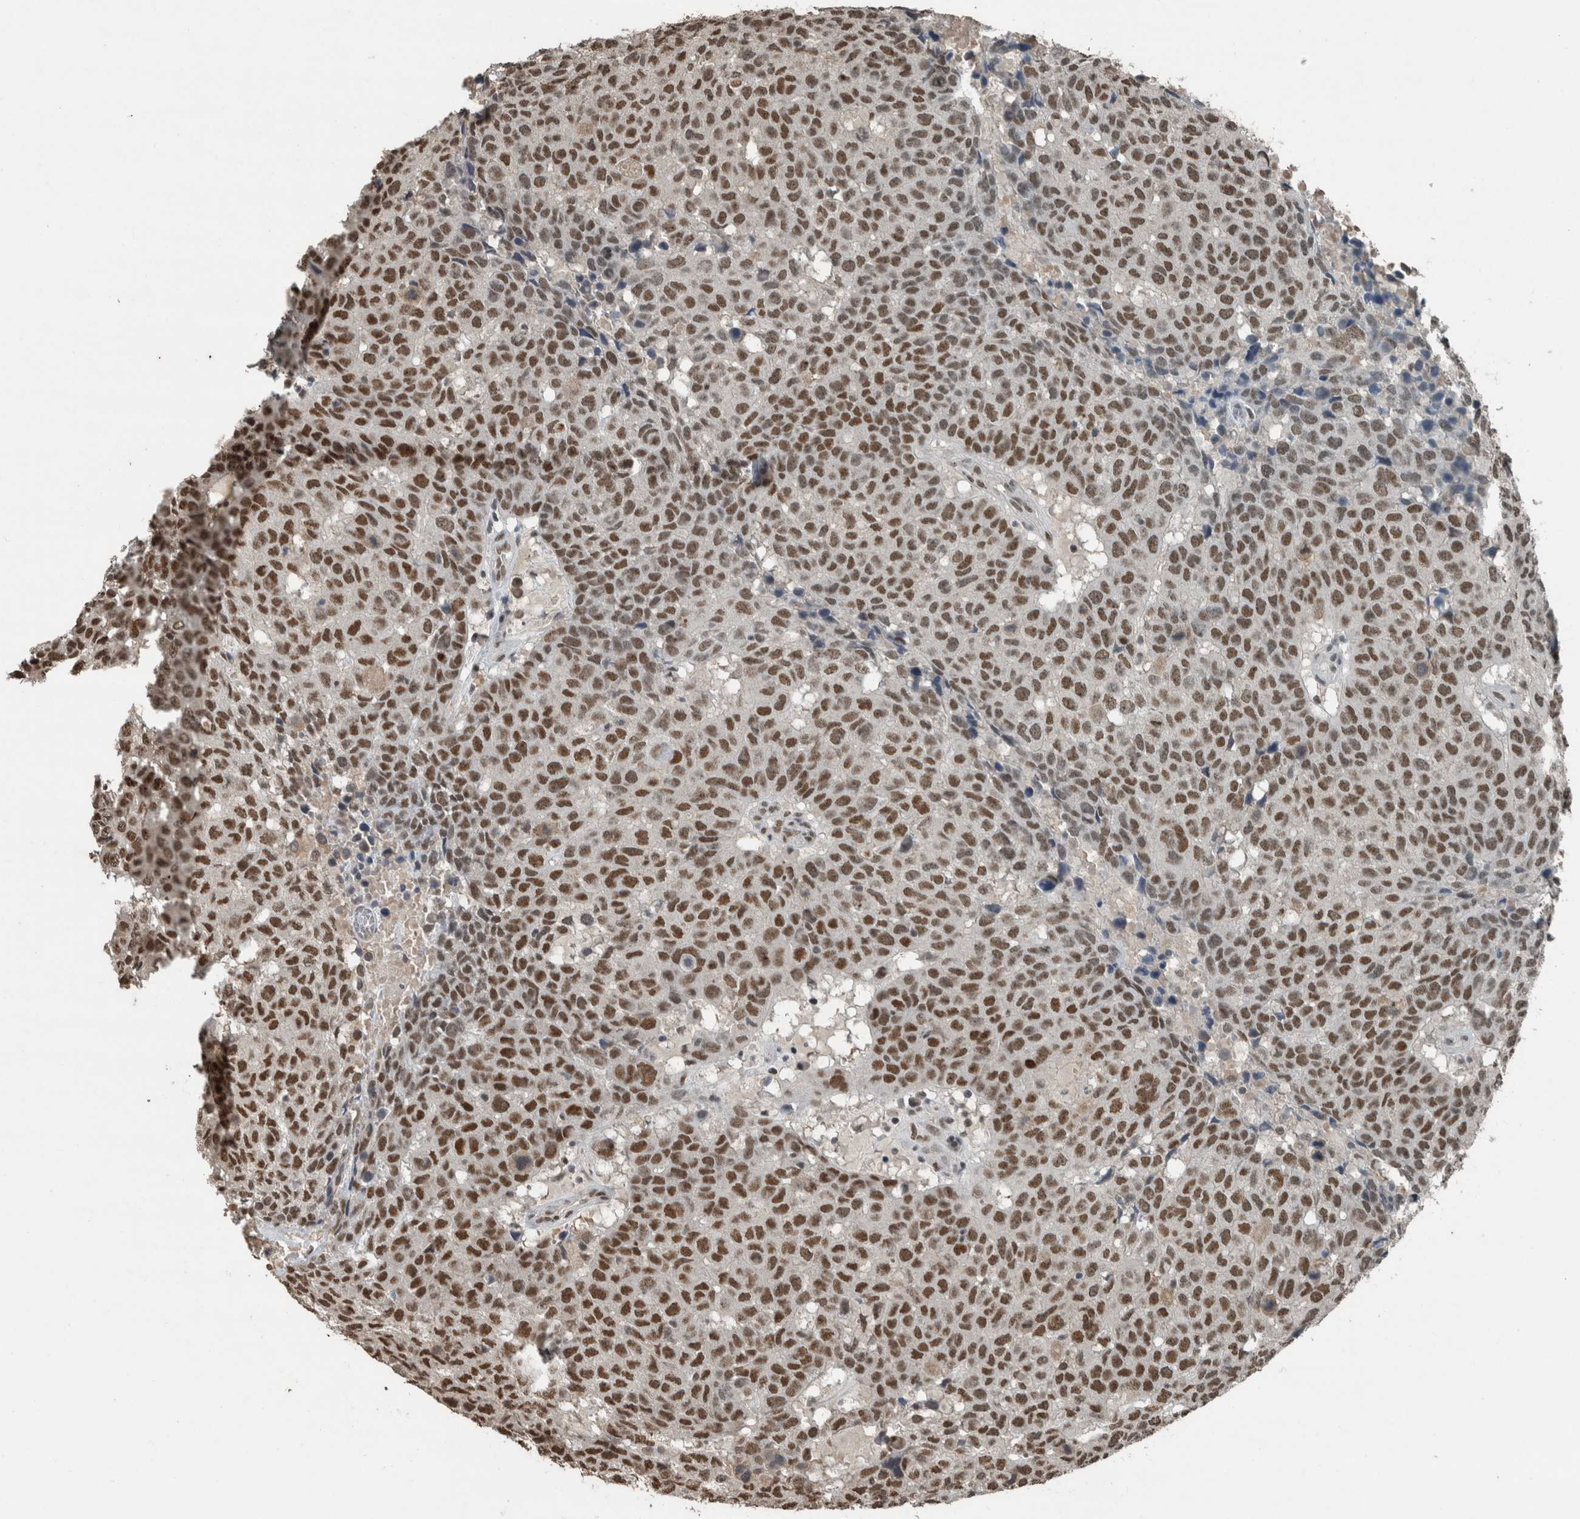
{"staining": {"intensity": "strong", "quantity": ">75%", "location": "nuclear"}, "tissue": "head and neck cancer", "cell_type": "Tumor cells", "image_type": "cancer", "snomed": [{"axis": "morphology", "description": "Squamous cell carcinoma, NOS"}, {"axis": "topography", "description": "Head-Neck"}], "caption": "DAB immunohistochemical staining of human head and neck squamous cell carcinoma demonstrates strong nuclear protein expression in approximately >75% of tumor cells. The staining was performed using DAB (3,3'-diaminobenzidine), with brown indicating positive protein expression. Nuclei are stained blue with hematoxylin.", "gene": "ZNF24", "patient": {"sex": "male", "age": 66}}